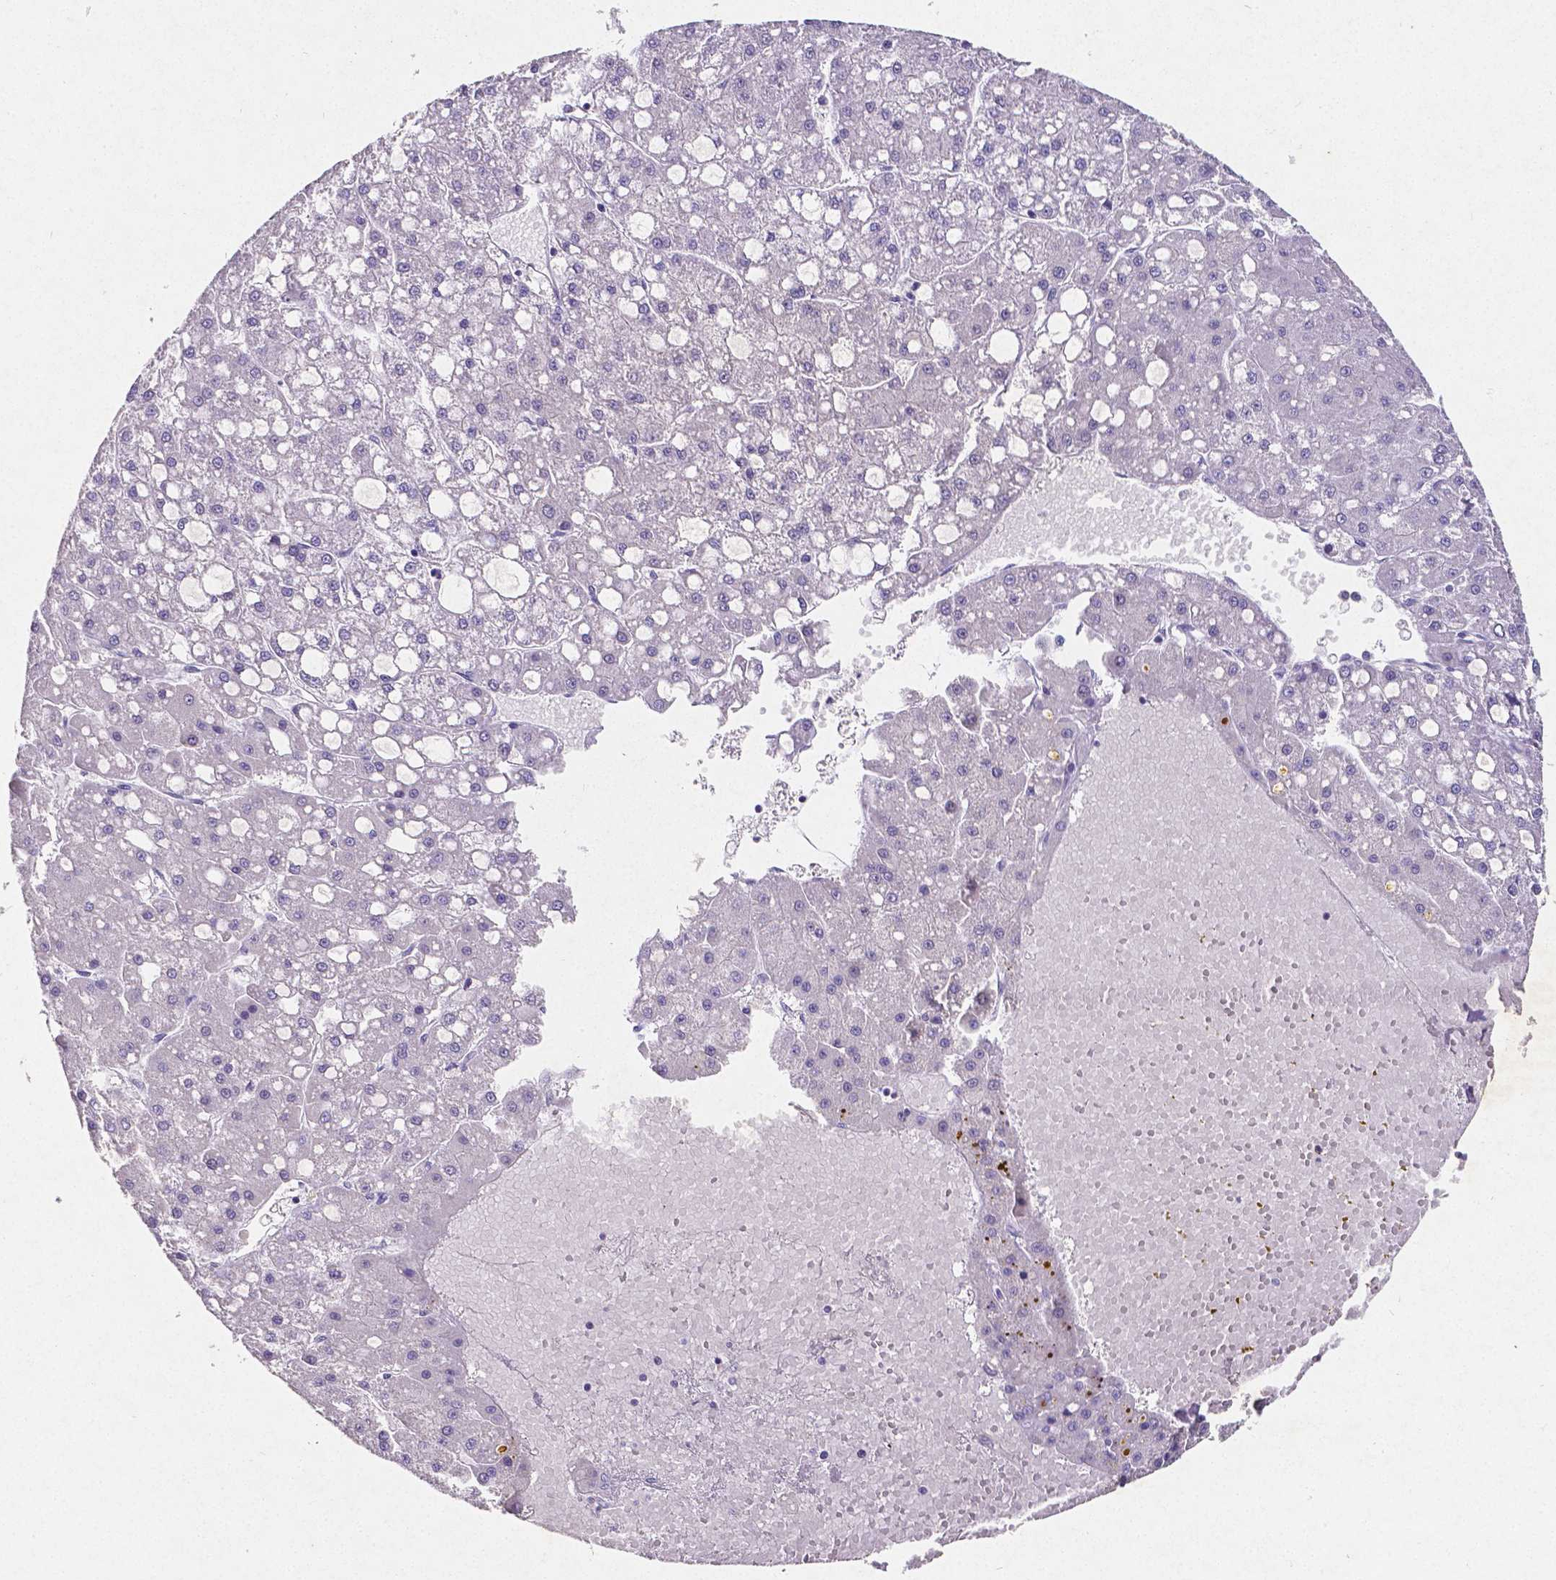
{"staining": {"intensity": "negative", "quantity": "none", "location": "none"}, "tissue": "liver cancer", "cell_type": "Tumor cells", "image_type": "cancer", "snomed": [{"axis": "morphology", "description": "Carcinoma, Hepatocellular, NOS"}, {"axis": "topography", "description": "Liver"}], "caption": "Immunohistochemical staining of human liver cancer exhibits no significant positivity in tumor cells.", "gene": "SATB2", "patient": {"sex": "male", "age": 67}}